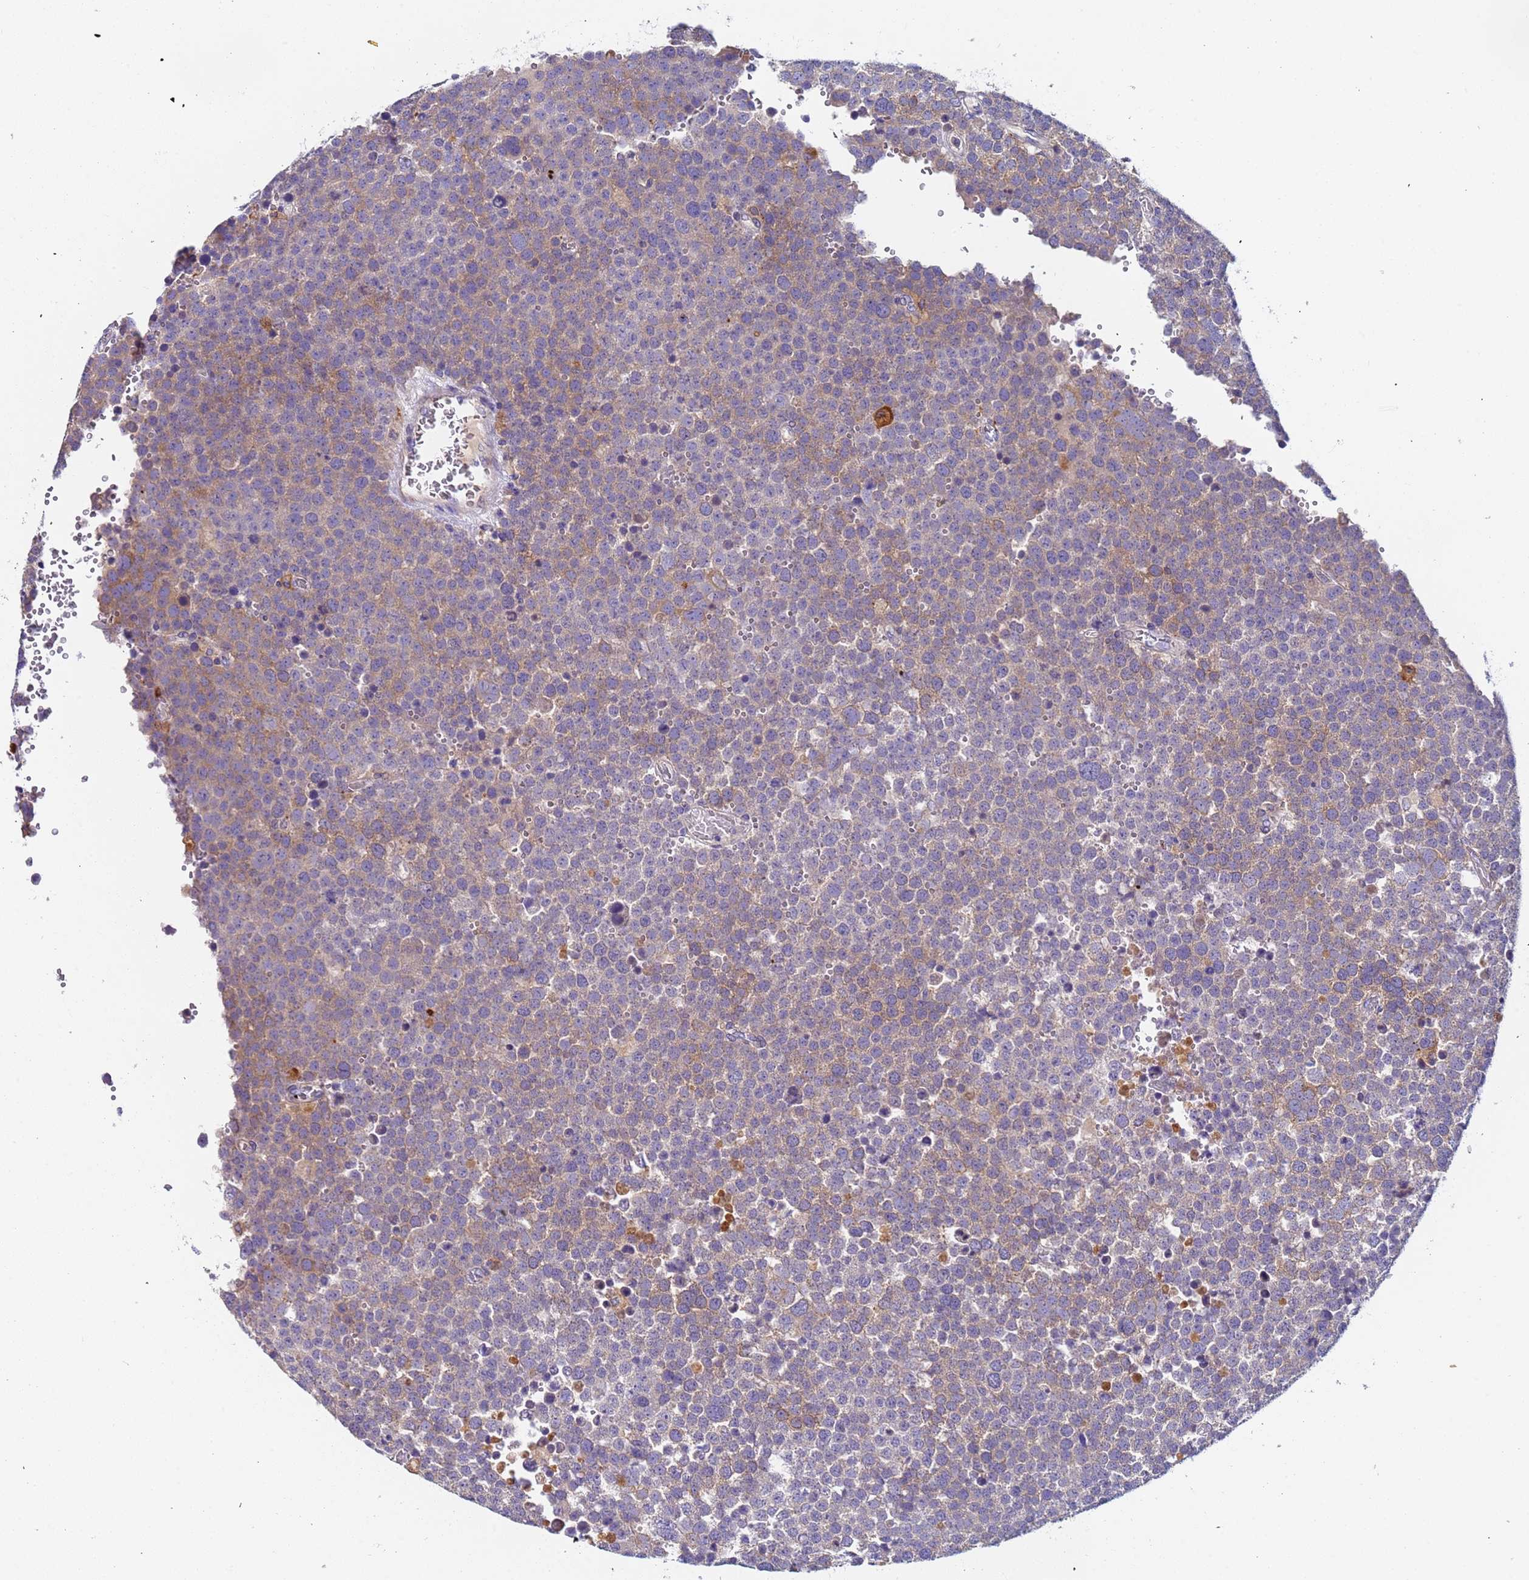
{"staining": {"intensity": "weak", "quantity": "25%-75%", "location": "cytoplasmic/membranous"}, "tissue": "testis cancer", "cell_type": "Tumor cells", "image_type": "cancer", "snomed": [{"axis": "morphology", "description": "Seminoma, NOS"}, {"axis": "topography", "description": "Testis"}], "caption": "Protein analysis of testis cancer (seminoma) tissue exhibits weak cytoplasmic/membranous positivity in about 25%-75% of tumor cells.", "gene": "PAQR7", "patient": {"sex": "male", "age": 71}}